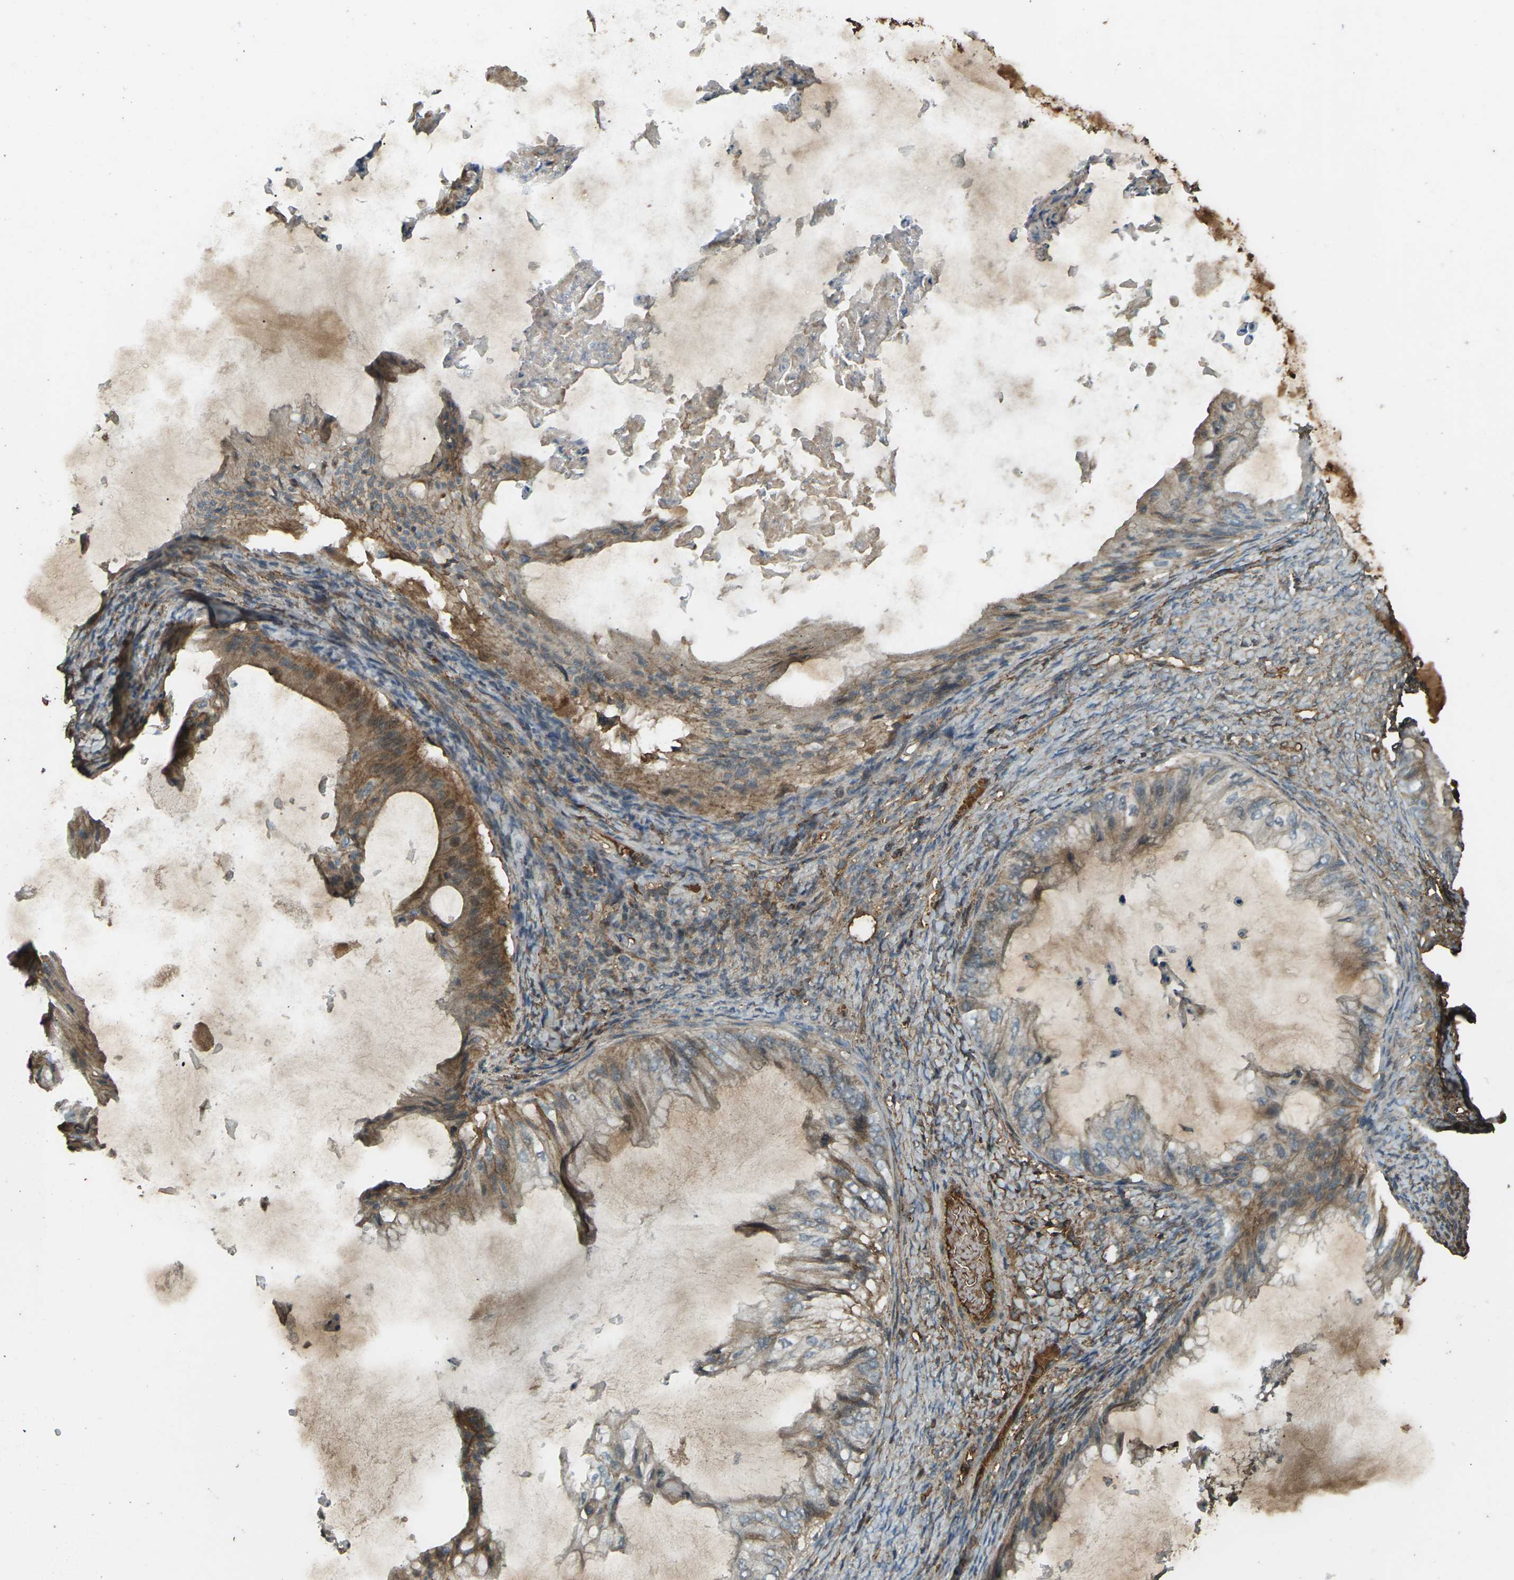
{"staining": {"intensity": "moderate", "quantity": "25%-75%", "location": "cytoplasmic/membranous"}, "tissue": "ovarian cancer", "cell_type": "Tumor cells", "image_type": "cancer", "snomed": [{"axis": "morphology", "description": "Cystadenocarcinoma, mucinous, NOS"}, {"axis": "topography", "description": "Ovary"}], "caption": "Mucinous cystadenocarcinoma (ovarian) was stained to show a protein in brown. There is medium levels of moderate cytoplasmic/membranous positivity in approximately 25%-75% of tumor cells.", "gene": "CYP1B1", "patient": {"sex": "female", "age": 61}}